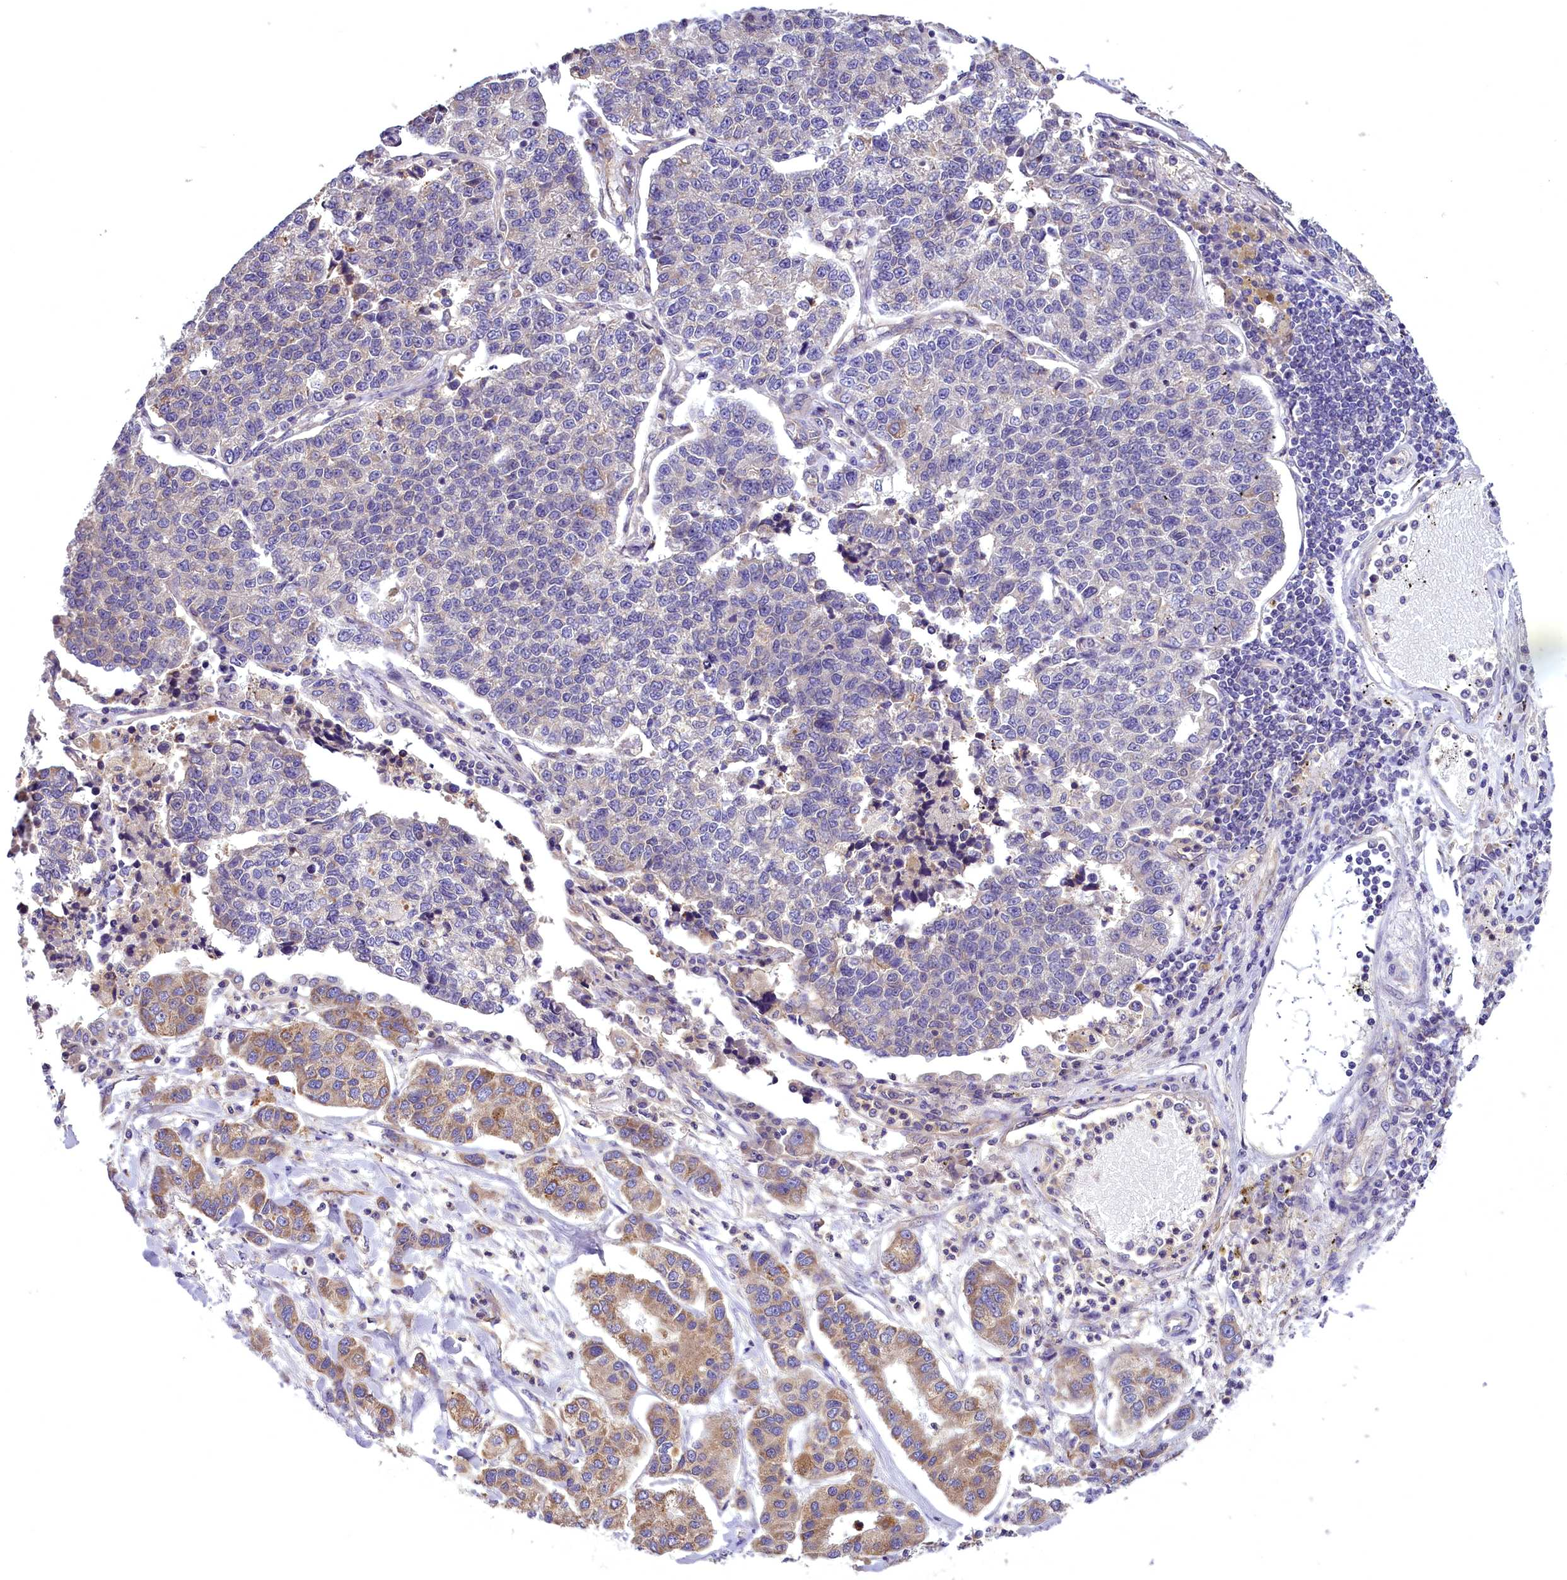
{"staining": {"intensity": "moderate", "quantity": "<25%", "location": "cytoplasmic/membranous"}, "tissue": "lung cancer", "cell_type": "Tumor cells", "image_type": "cancer", "snomed": [{"axis": "morphology", "description": "Adenocarcinoma, NOS"}, {"axis": "topography", "description": "Lung"}], "caption": "Lung cancer stained with DAB immunohistochemistry displays low levels of moderate cytoplasmic/membranous staining in about <25% of tumor cells. (Stains: DAB (3,3'-diaminobenzidine) in brown, nuclei in blue, Microscopy: brightfield microscopy at high magnification).", "gene": "DNAJB9", "patient": {"sex": "male", "age": 49}}